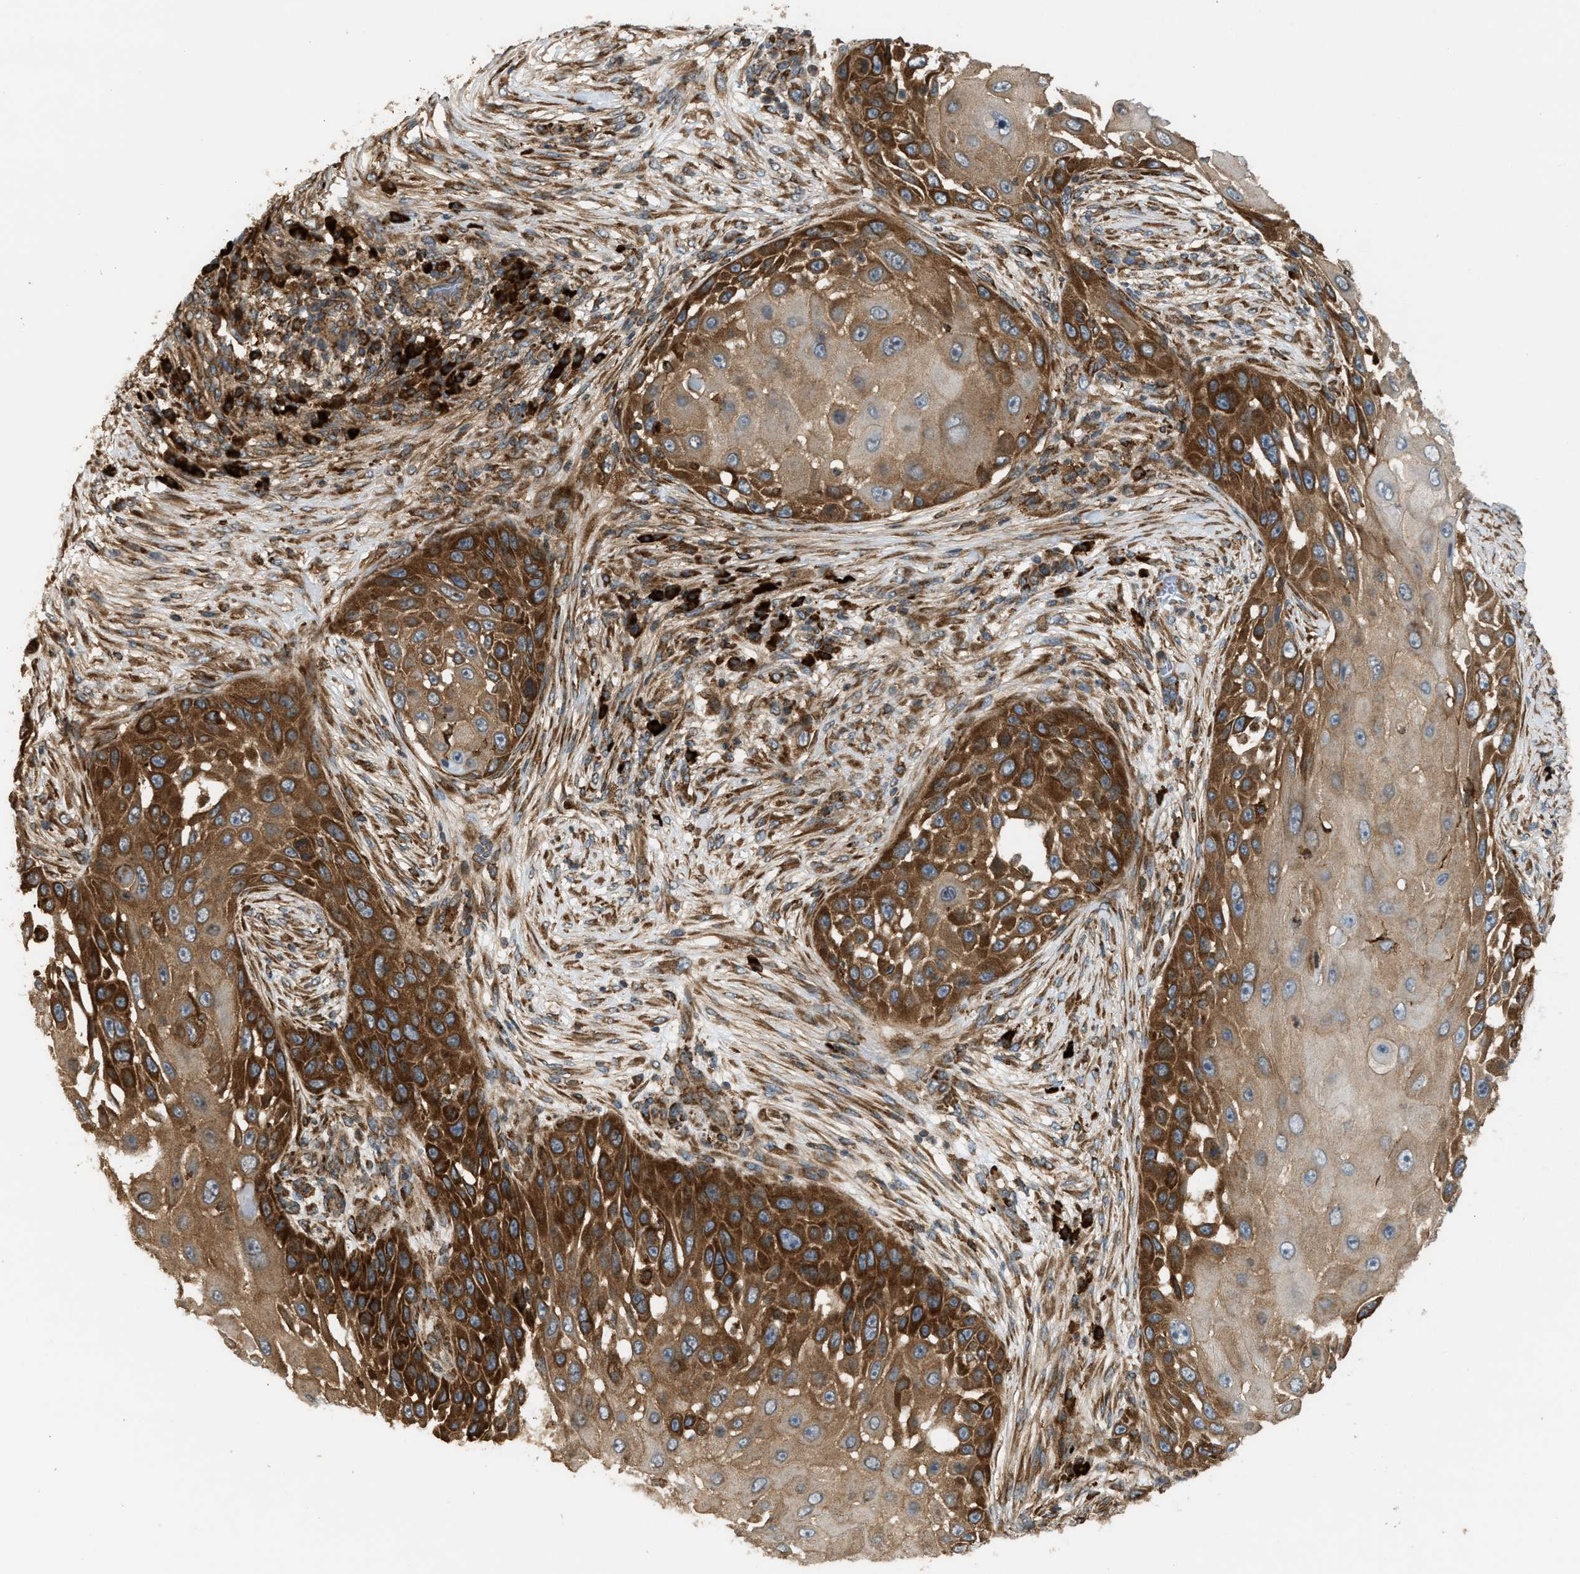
{"staining": {"intensity": "strong", "quantity": ">75%", "location": "cytoplasmic/membranous"}, "tissue": "skin cancer", "cell_type": "Tumor cells", "image_type": "cancer", "snomed": [{"axis": "morphology", "description": "Squamous cell carcinoma, NOS"}, {"axis": "topography", "description": "Skin"}], "caption": "There is high levels of strong cytoplasmic/membranous positivity in tumor cells of skin cancer, as demonstrated by immunohistochemical staining (brown color).", "gene": "BAIAP2L1", "patient": {"sex": "female", "age": 44}}